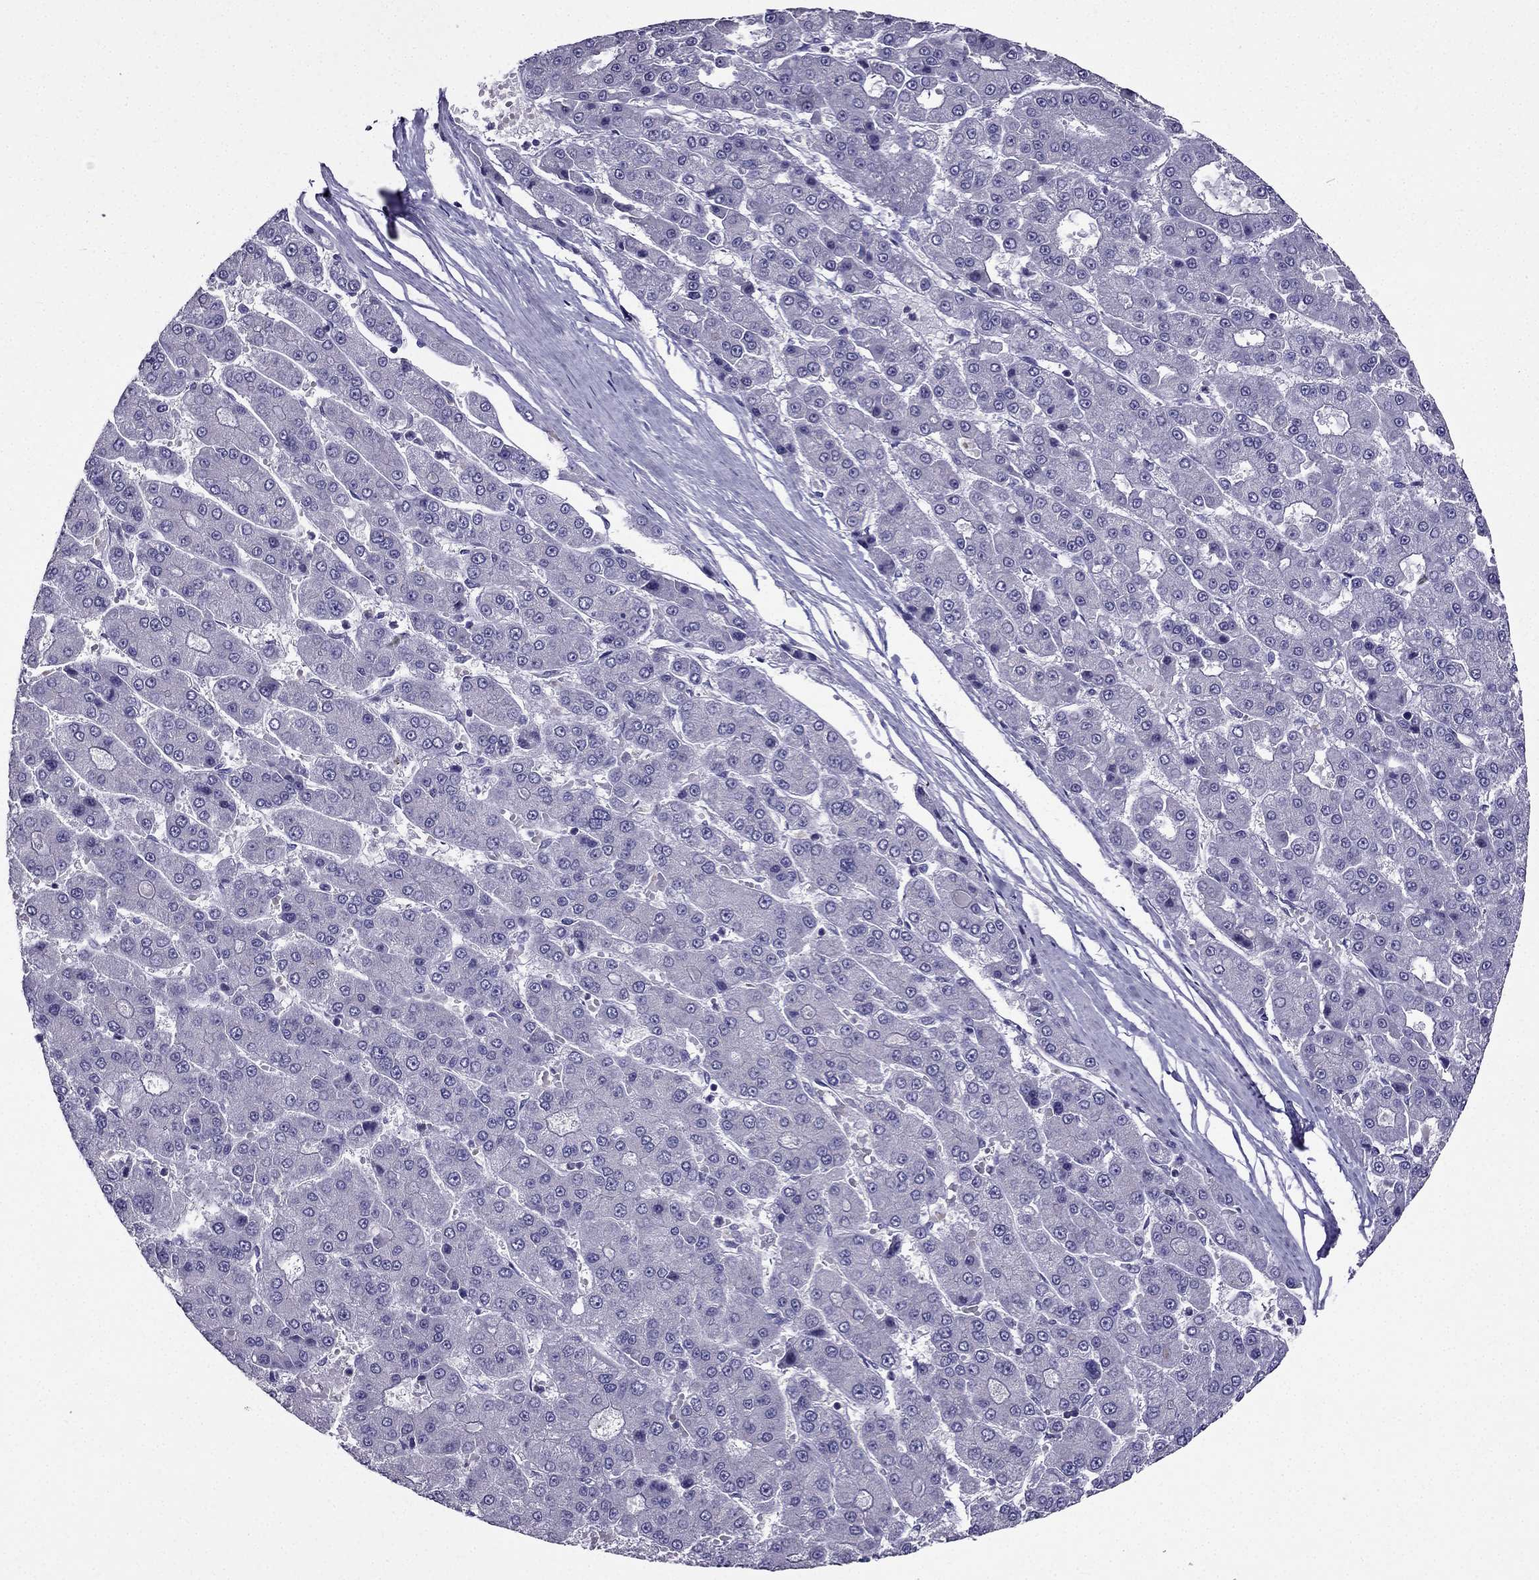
{"staining": {"intensity": "negative", "quantity": "none", "location": "none"}, "tissue": "liver cancer", "cell_type": "Tumor cells", "image_type": "cancer", "snomed": [{"axis": "morphology", "description": "Carcinoma, Hepatocellular, NOS"}, {"axis": "topography", "description": "Liver"}], "caption": "The micrograph reveals no staining of tumor cells in hepatocellular carcinoma (liver). (Immunohistochemistry, brightfield microscopy, high magnification).", "gene": "AAK1", "patient": {"sex": "male", "age": 70}}